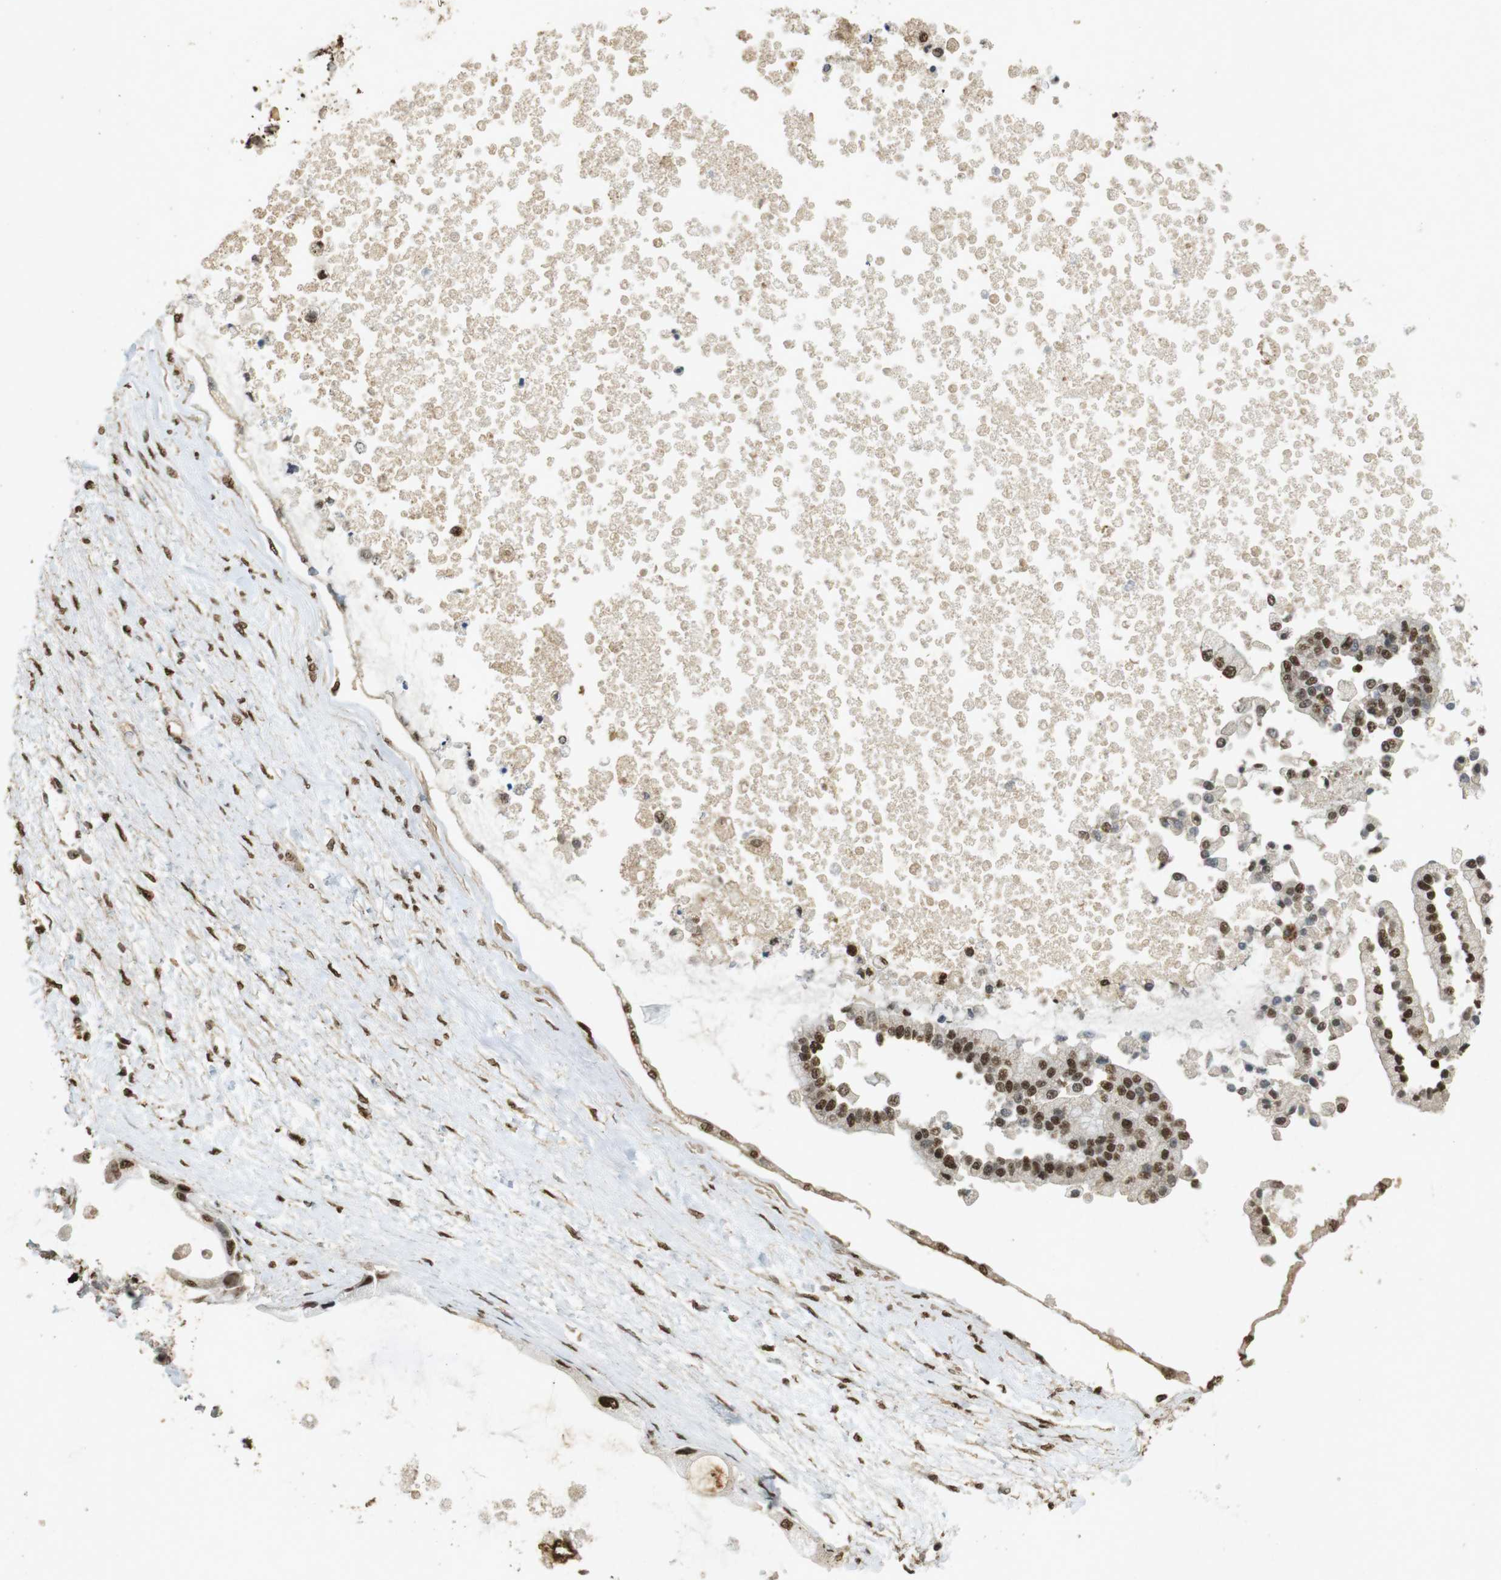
{"staining": {"intensity": "strong", "quantity": ">75%", "location": "nuclear"}, "tissue": "liver cancer", "cell_type": "Tumor cells", "image_type": "cancer", "snomed": [{"axis": "morphology", "description": "Cholangiocarcinoma"}, {"axis": "topography", "description": "Liver"}], "caption": "Immunohistochemistry (IHC) (DAB (3,3'-diaminobenzidine)) staining of human cholangiocarcinoma (liver) demonstrates strong nuclear protein positivity in about >75% of tumor cells. The staining was performed using DAB to visualize the protein expression in brown, while the nuclei were stained in blue with hematoxylin (Magnification: 20x).", "gene": "GATA4", "patient": {"sex": "male", "age": 50}}